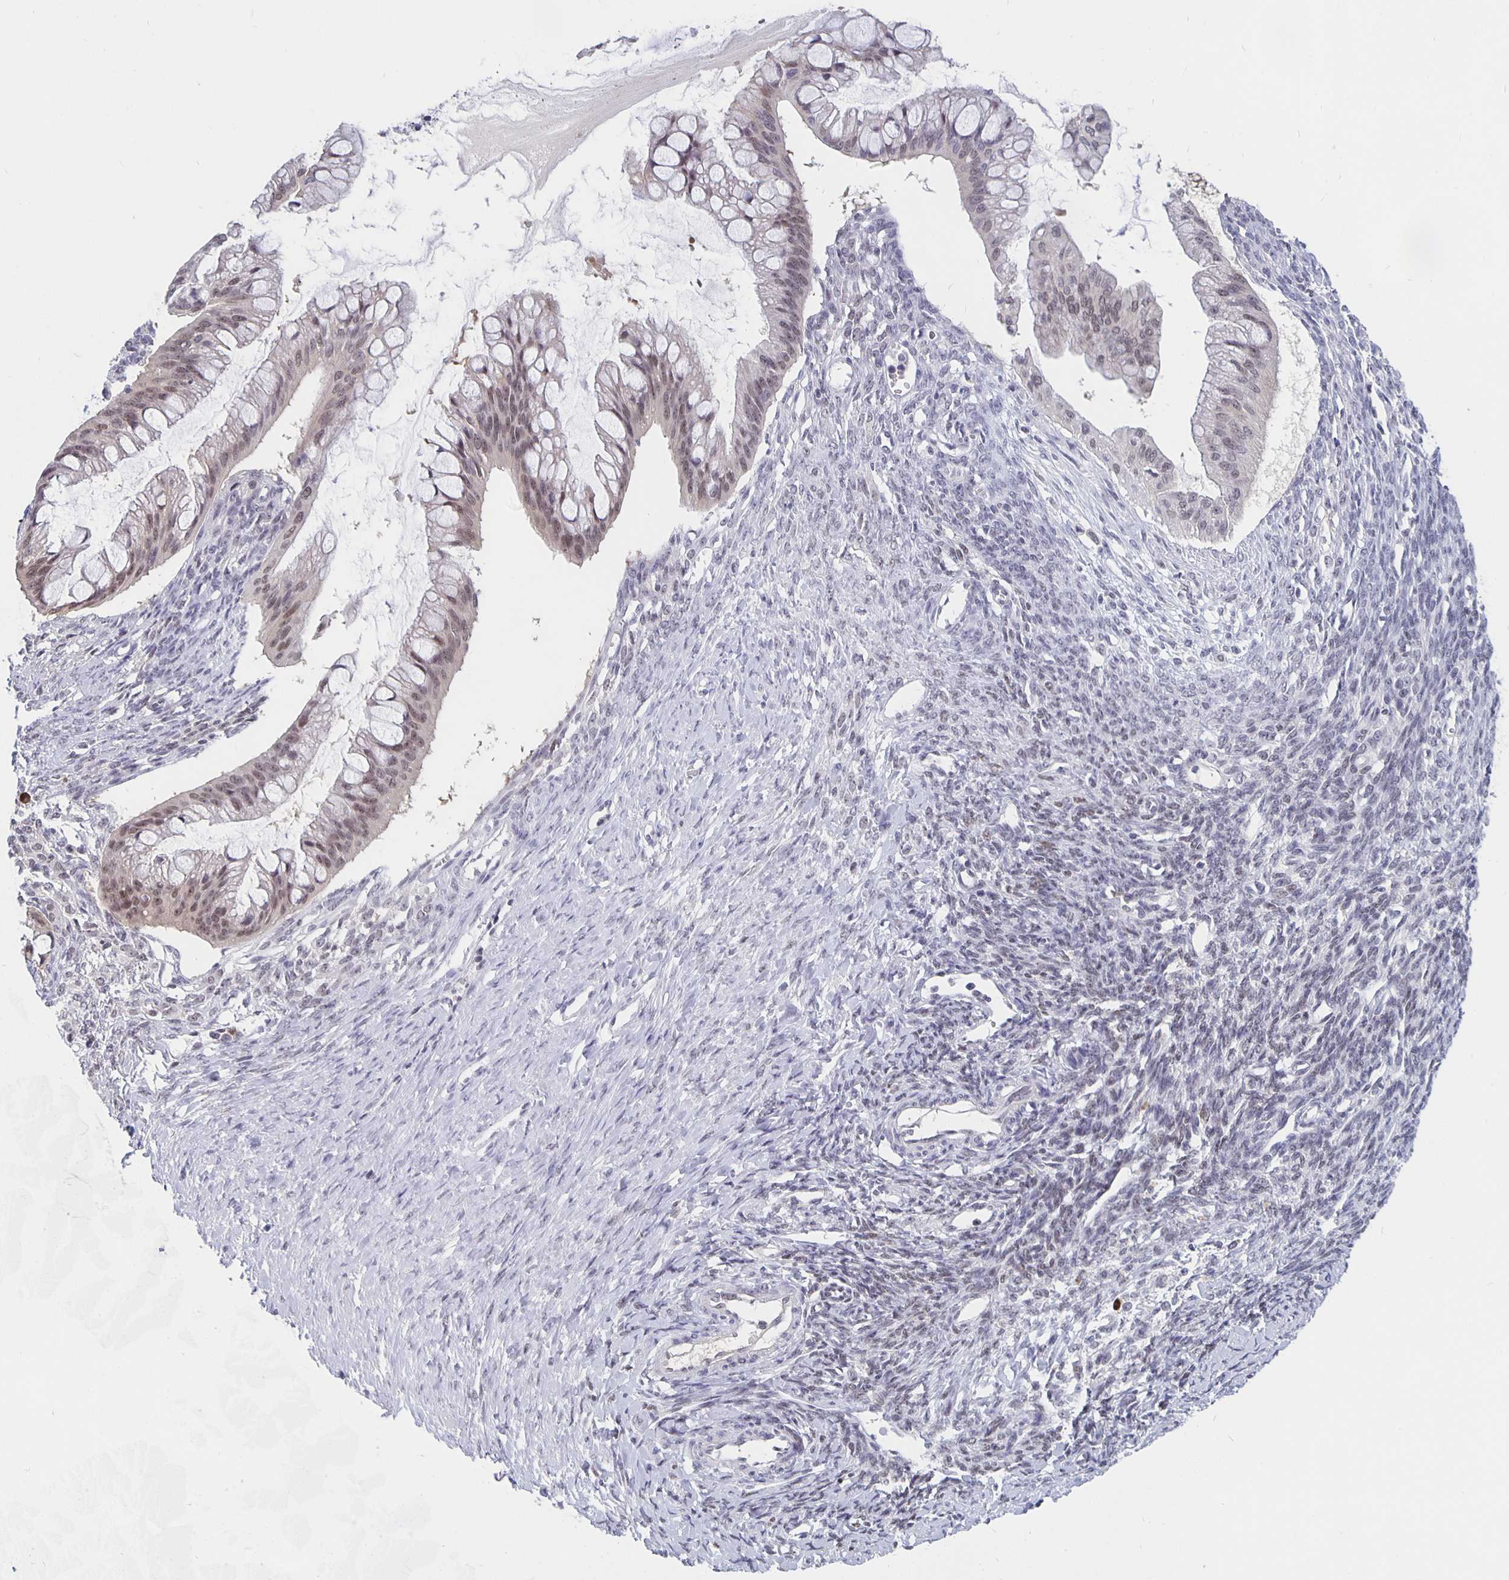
{"staining": {"intensity": "weak", "quantity": "25%-75%", "location": "nuclear"}, "tissue": "ovarian cancer", "cell_type": "Tumor cells", "image_type": "cancer", "snomed": [{"axis": "morphology", "description": "Cystadenocarcinoma, mucinous, NOS"}, {"axis": "topography", "description": "Ovary"}], "caption": "This is an image of immunohistochemistry (IHC) staining of ovarian cancer (mucinous cystadenocarcinoma), which shows weak staining in the nuclear of tumor cells.", "gene": "ZNF691", "patient": {"sex": "female", "age": 73}}